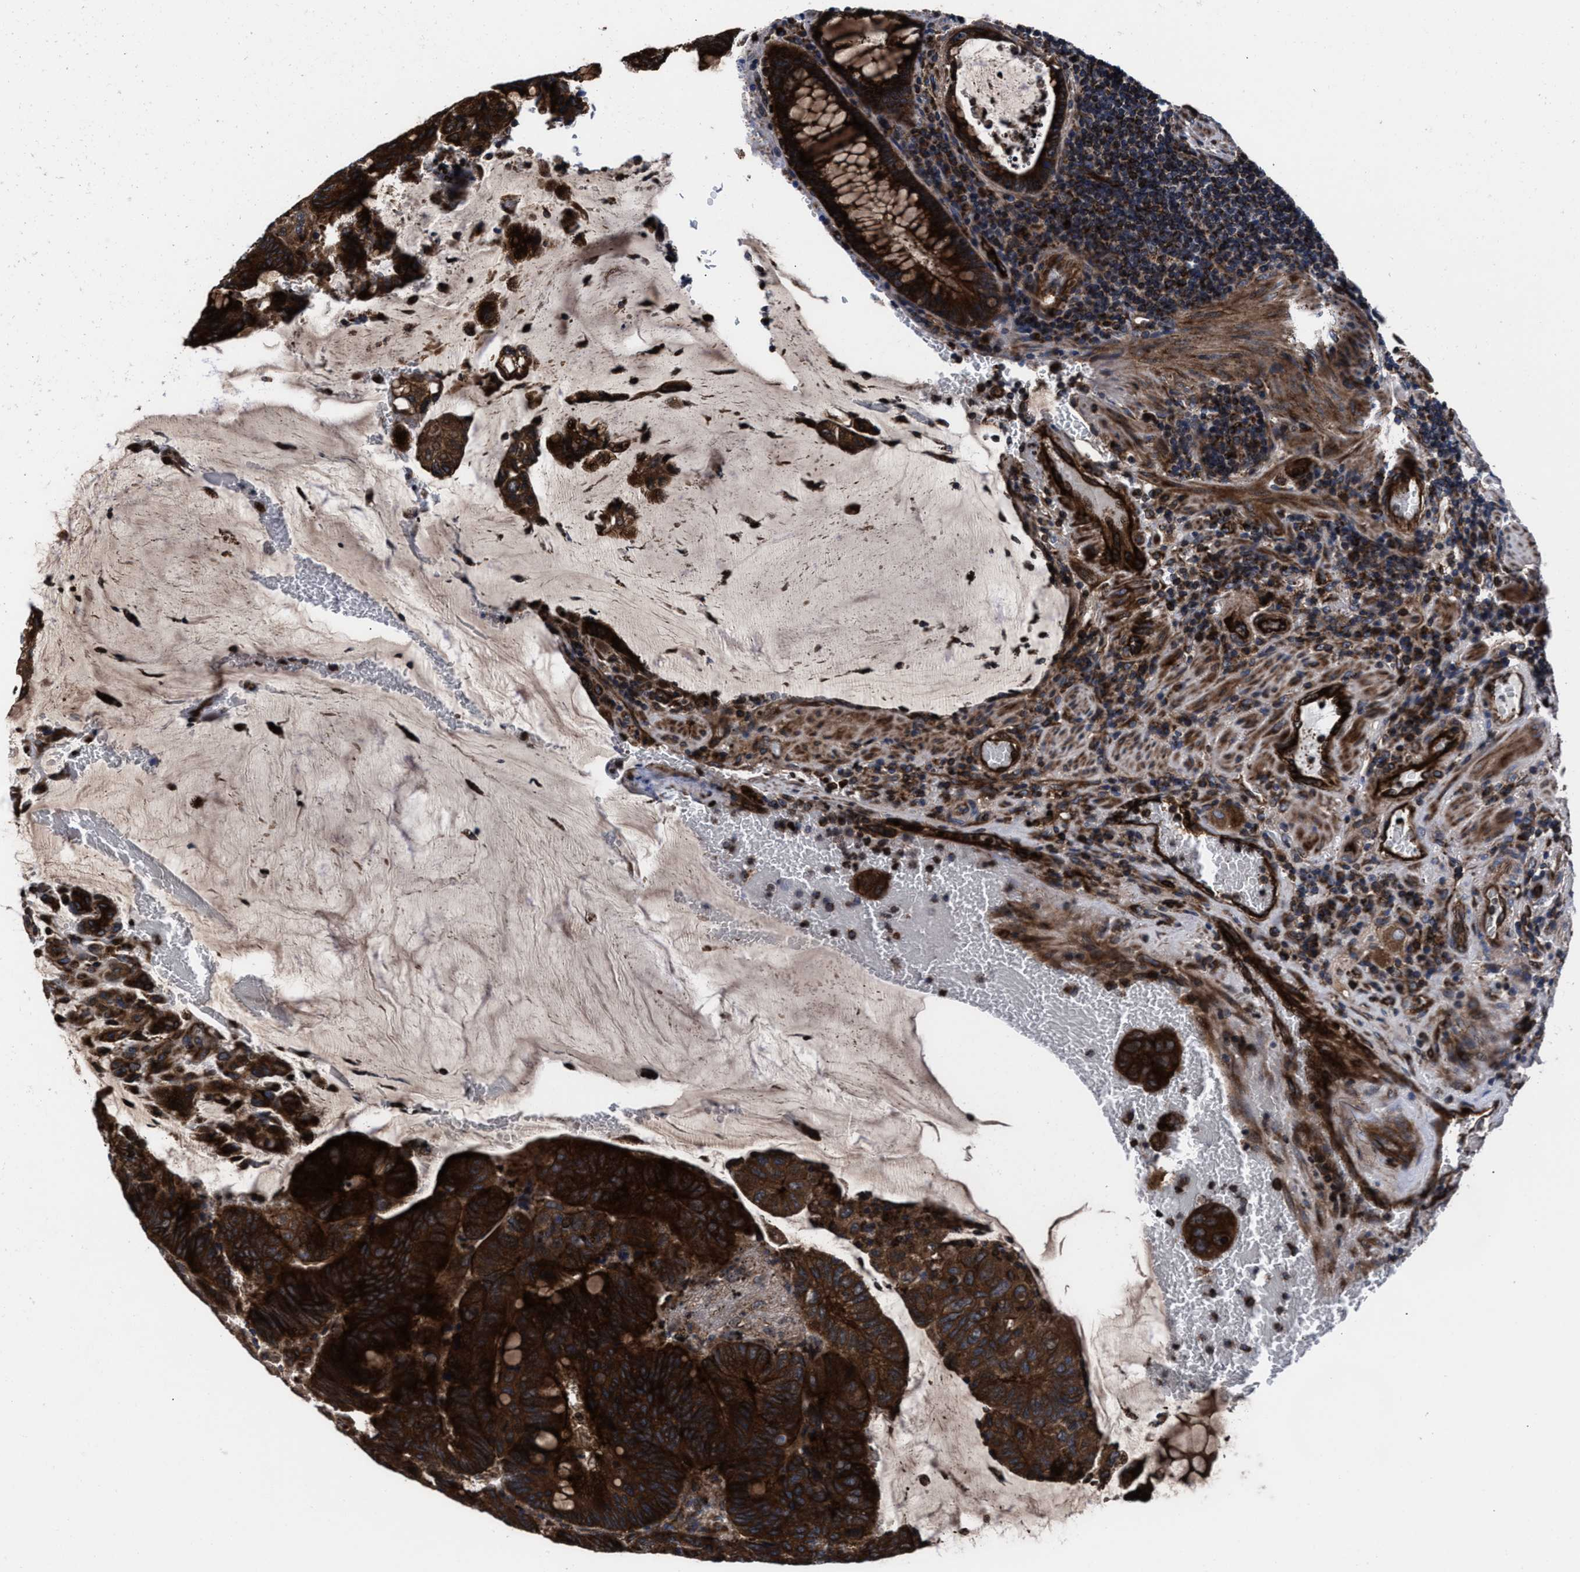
{"staining": {"intensity": "strong", "quantity": ">75%", "location": "cytoplasmic/membranous"}, "tissue": "colorectal cancer", "cell_type": "Tumor cells", "image_type": "cancer", "snomed": [{"axis": "morphology", "description": "Normal tissue, NOS"}, {"axis": "morphology", "description": "Adenocarcinoma, NOS"}, {"axis": "topography", "description": "Rectum"}, {"axis": "topography", "description": "Peripheral nerve tissue"}], "caption": "Immunohistochemical staining of adenocarcinoma (colorectal) demonstrates high levels of strong cytoplasmic/membranous protein expression in about >75% of tumor cells. The protein is stained brown, and the nuclei are stained in blue (DAB IHC with brightfield microscopy, high magnification).", "gene": "PRR15L", "patient": {"sex": "male", "age": 92}}